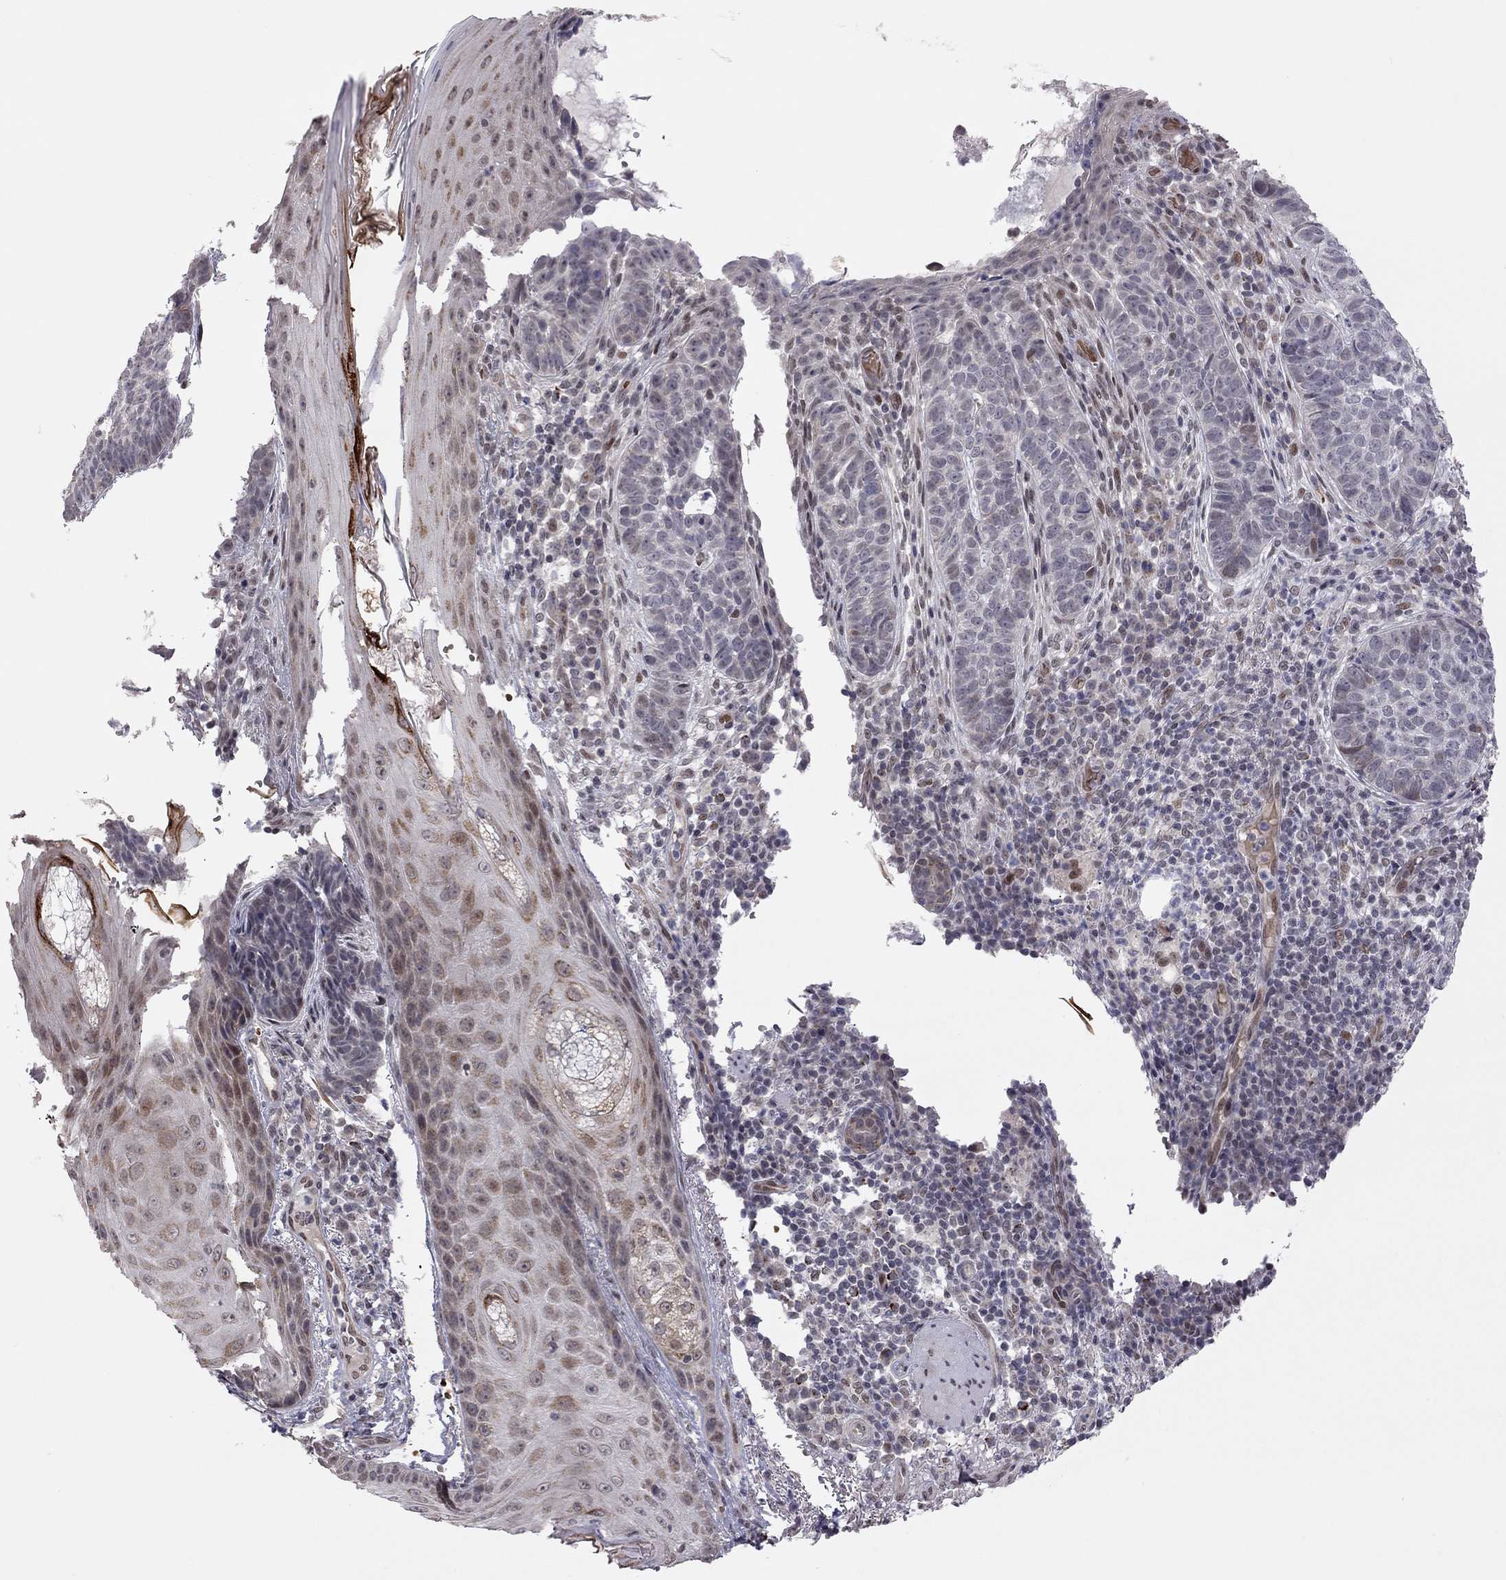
{"staining": {"intensity": "weak", "quantity": "<25%", "location": "cytoplasmic/membranous"}, "tissue": "skin cancer", "cell_type": "Tumor cells", "image_type": "cancer", "snomed": [{"axis": "morphology", "description": "Basal cell carcinoma"}, {"axis": "topography", "description": "Skin"}], "caption": "Skin basal cell carcinoma was stained to show a protein in brown. There is no significant expression in tumor cells.", "gene": "MC3R", "patient": {"sex": "female", "age": 69}}